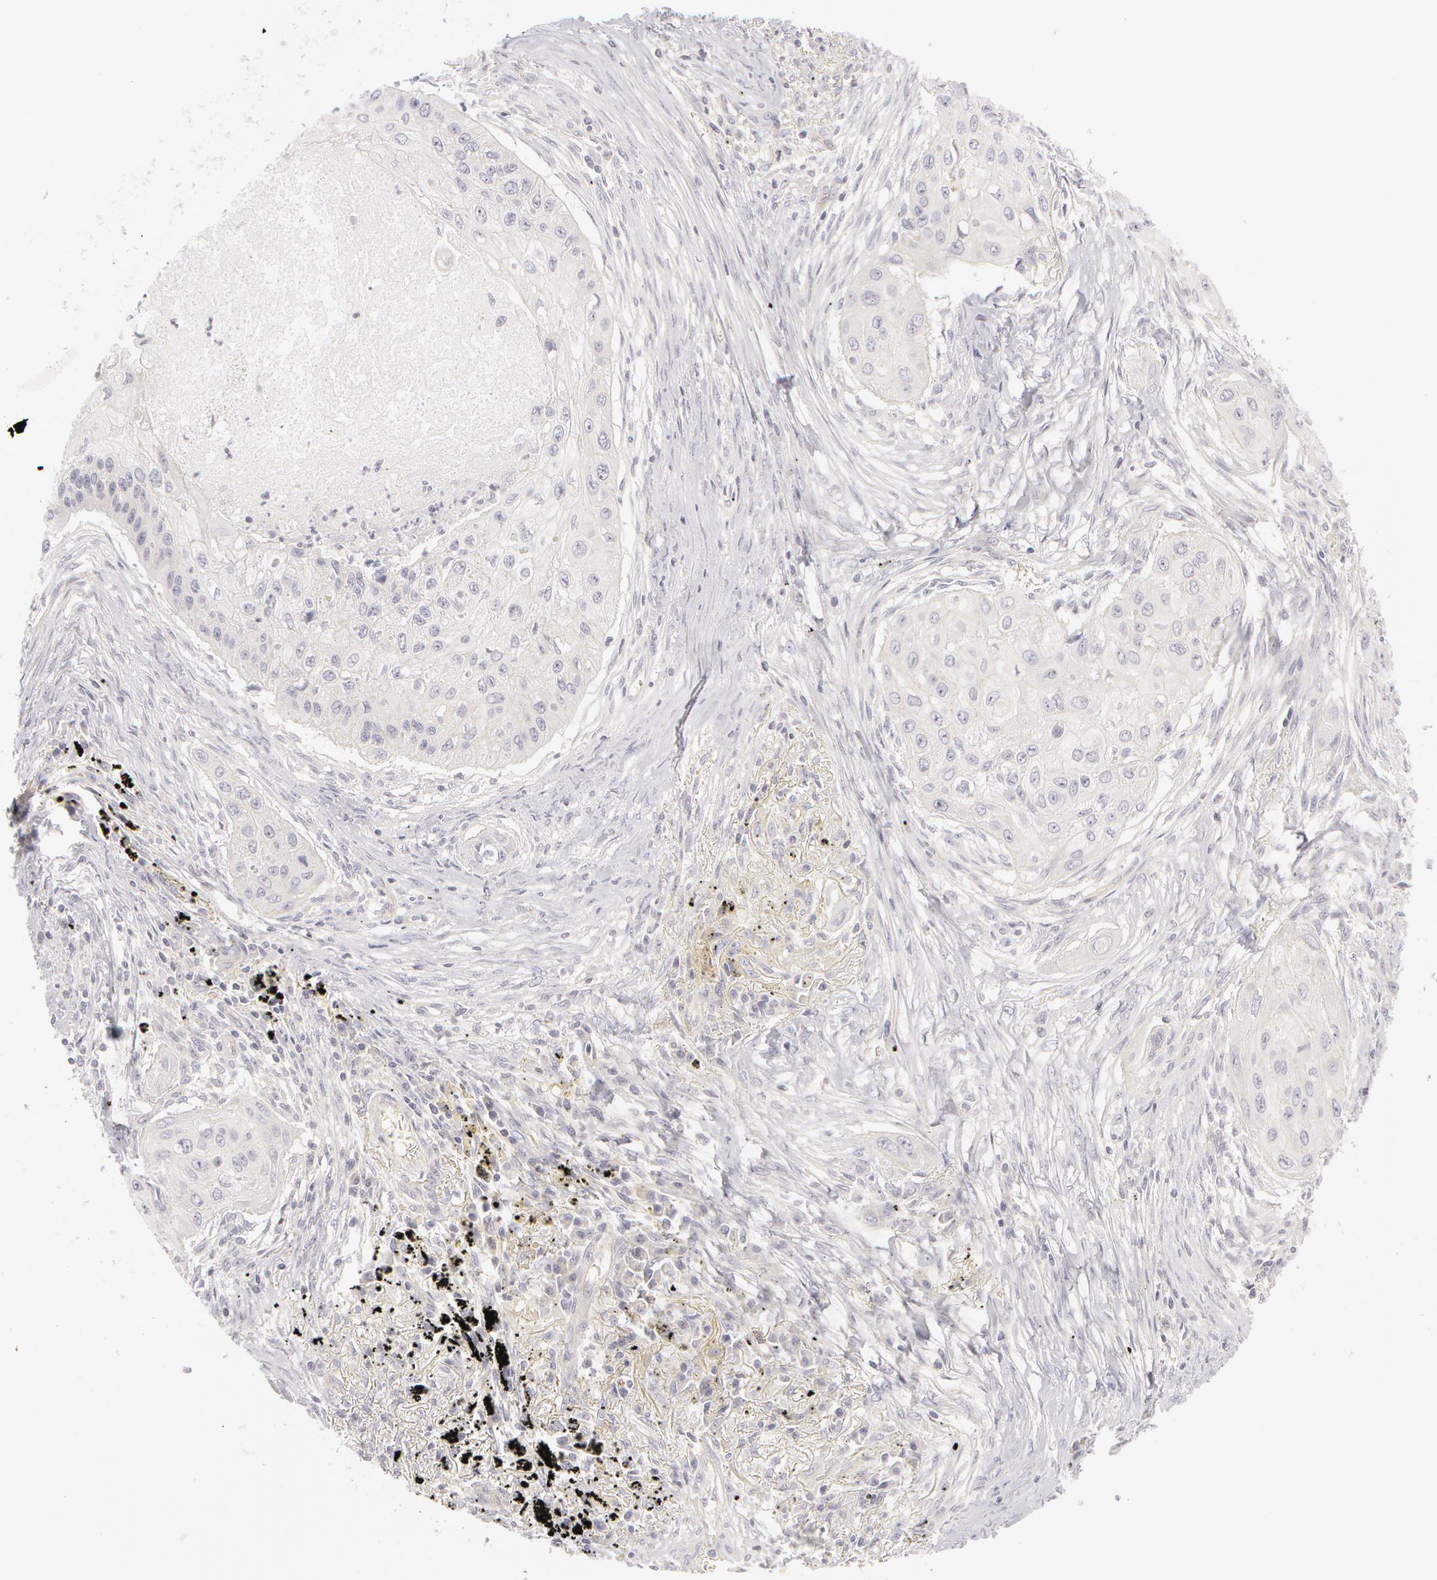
{"staining": {"intensity": "negative", "quantity": "none", "location": "none"}, "tissue": "lung cancer", "cell_type": "Tumor cells", "image_type": "cancer", "snomed": [{"axis": "morphology", "description": "Squamous cell carcinoma, NOS"}, {"axis": "topography", "description": "Lung"}], "caption": "Tumor cells are negative for brown protein staining in lung cancer.", "gene": "ABCB1", "patient": {"sex": "male", "age": 71}}